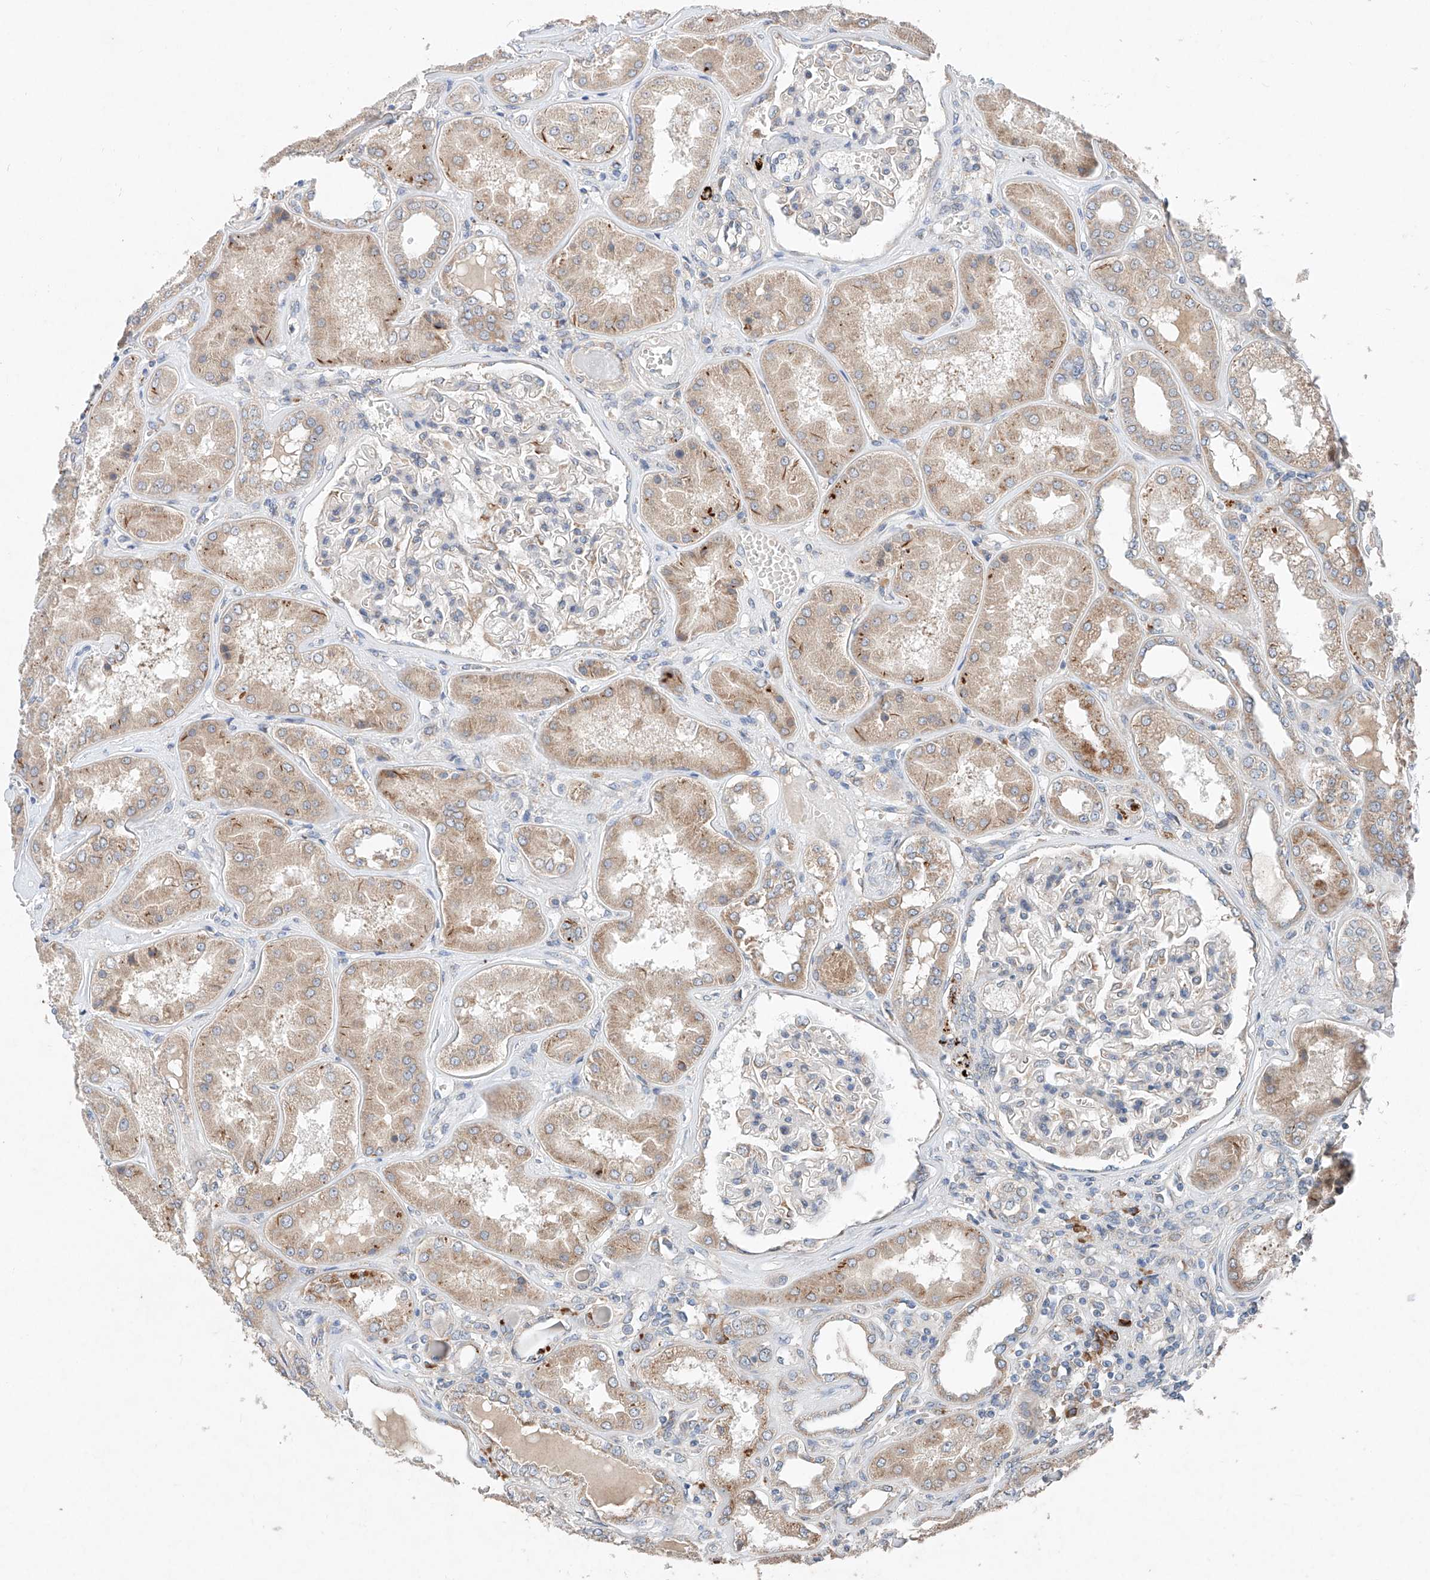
{"staining": {"intensity": "weak", "quantity": "<25%", "location": "cytoplasmic/membranous"}, "tissue": "kidney", "cell_type": "Cells in glomeruli", "image_type": "normal", "snomed": [{"axis": "morphology", "description": "Normal tissue, NOS"}, {"axis": "topography", "description": "Kidney"}], "caption": "This is a micrograph of immunohistochemistry staining of benign kidney, which shows no staining in cells in glomeruli.", "gene": "FASTK", "patient": {"sex": "female", "age": 56}}